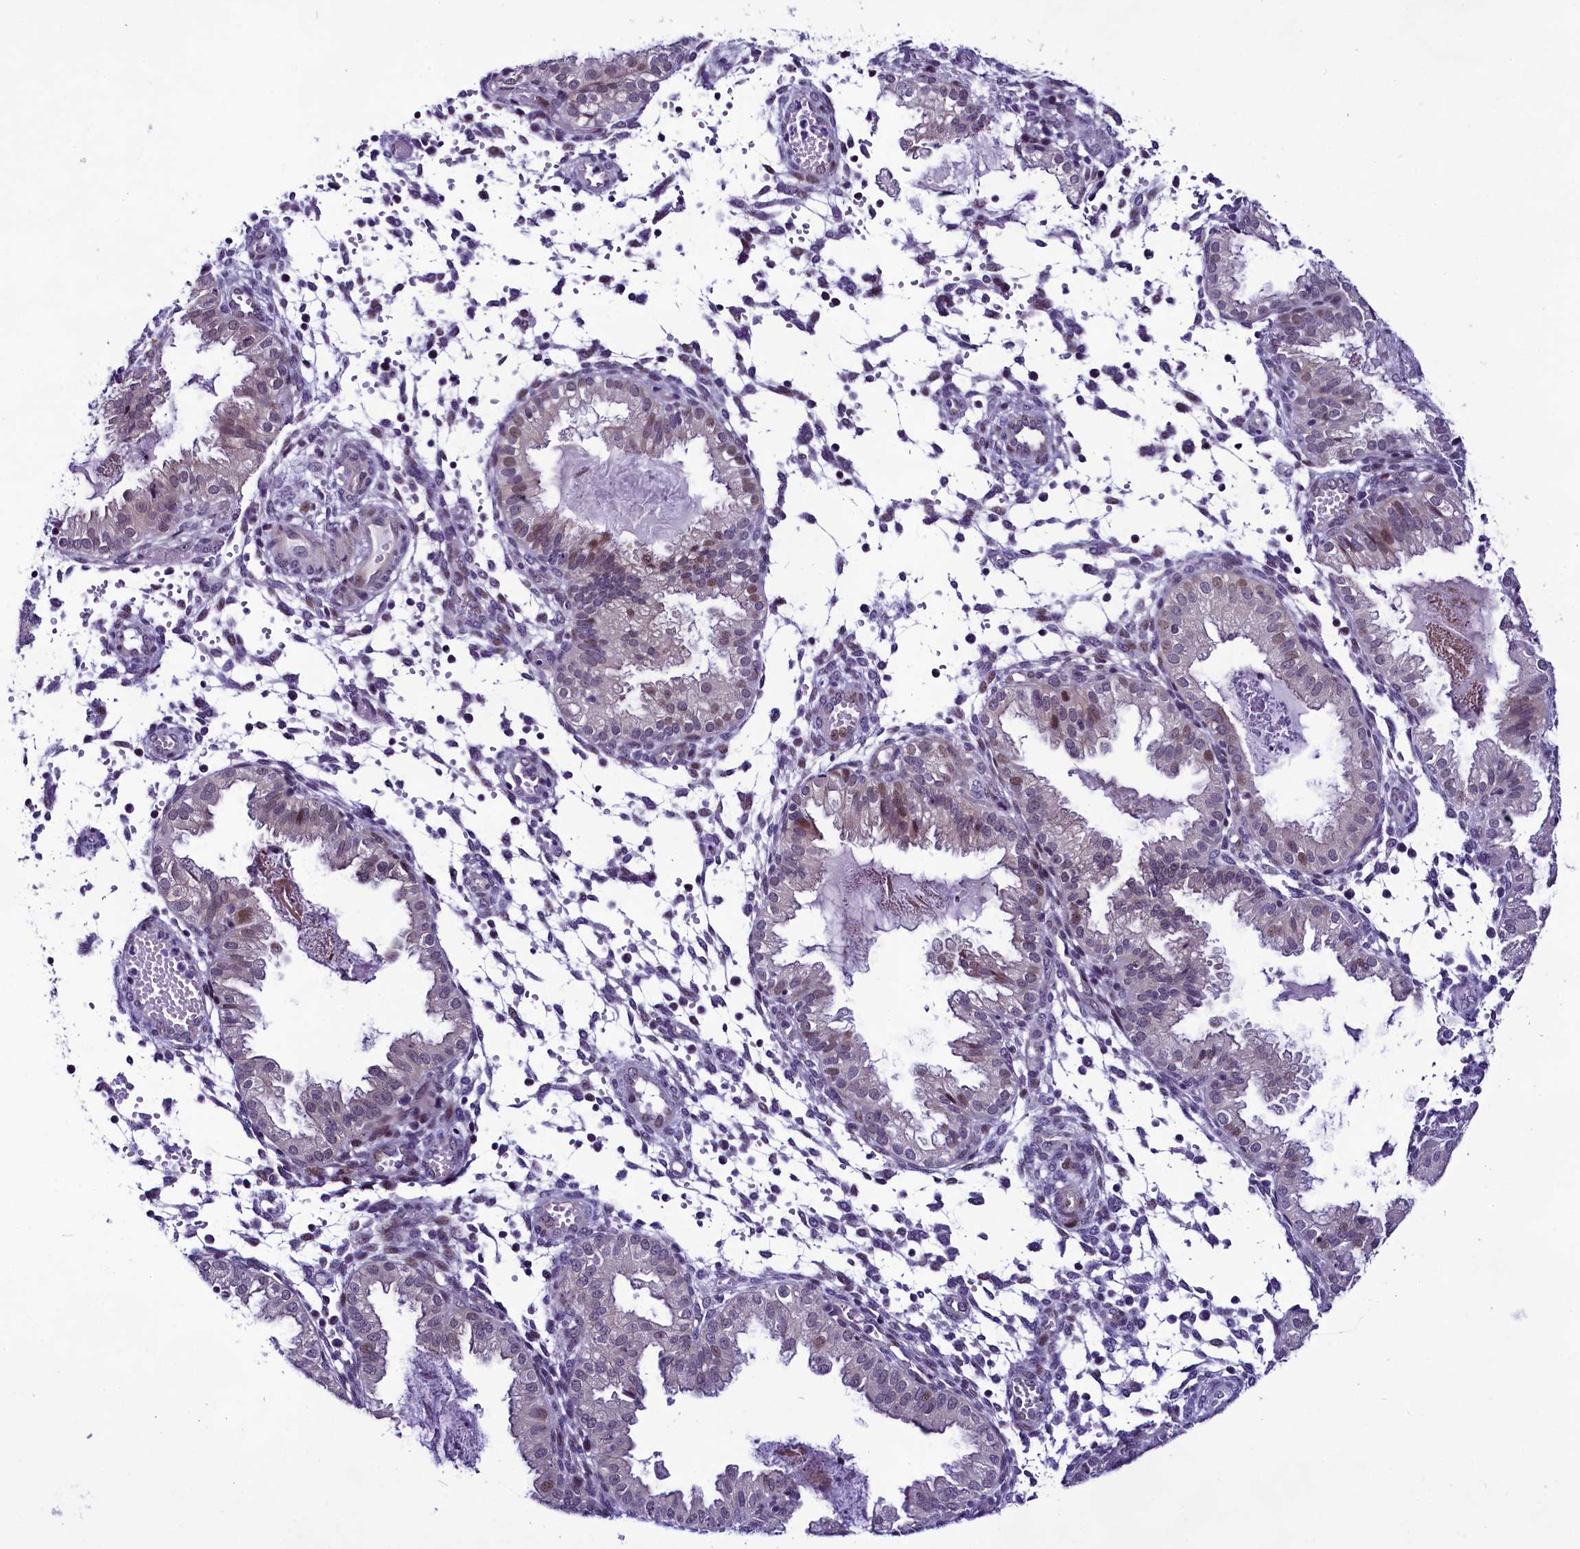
{"staining": {"intensity": "weak", "quantity": "<25%", "location": "nuclear"}, "tissue": "endometrium", "cell_type": "Cells in endometrial stroma", "image_type": "normal", "snomed": [{"axis": "morphology", "description": "Normal tissue, NOS"}, {"axis": "topography", "description": "Endometrium"}], "caption": "Cells in endometrial stroma are negative for brown protein staining in normal endometrium. (DAB (3,3'-diaminobenzidine) immunohistochemistry with hematoxylin counter stain).", "gene": "CCDC106", "patient": {"sex": "female", "age": 33}}